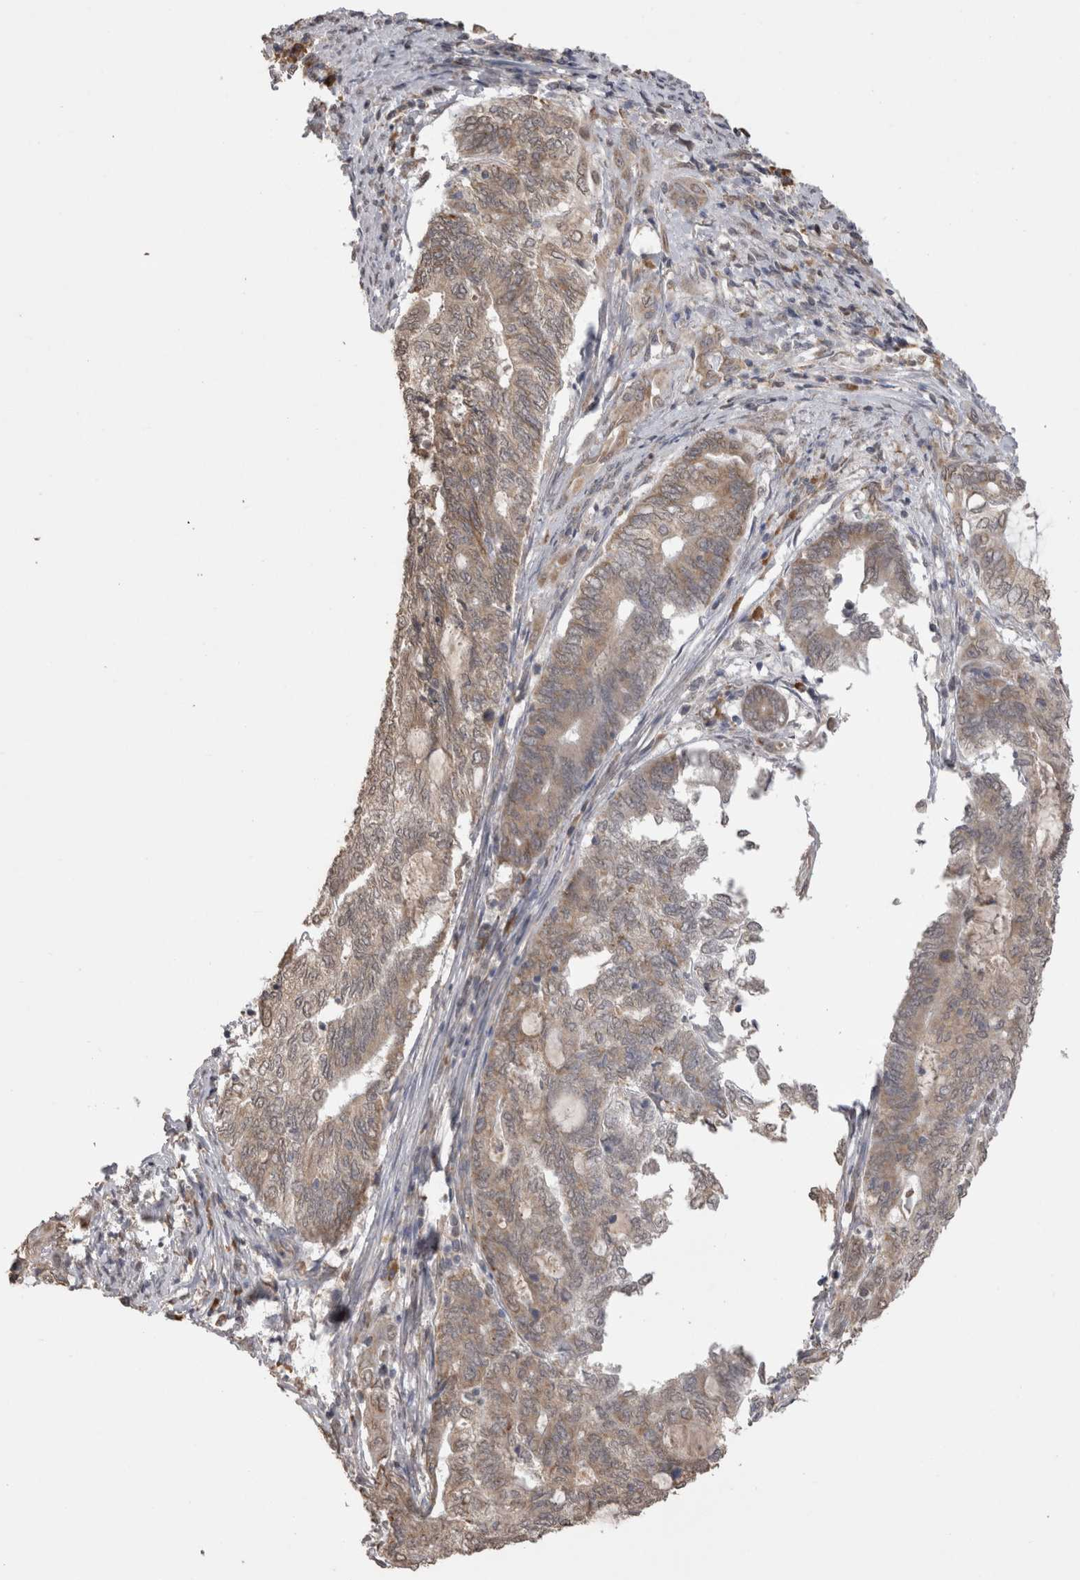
{"staining": {"intensity": "weak", "quantity": ">75%", "location": "cytoplasmic/membranous"}, "tissue": "endometrial cancer", "cell_type": "Tumor cells", "image_type": "cancer", "snomed": [{"axis": "morphology", "description": "Adenocarcinoma, NOS"}, {"axis": "topography", "description": "Uterus"}, {"axis": "topography", "description": "Endometrium"}], "caption": "Tumor cells display low levels of weak cytoplasmic/membranous expression in approximately >75% of cells in human endometrial adenocarcinoma. The staining was performed using DAB, with brown indicating positive protein expression. Nuclei are stained blue with hematoxylin.", "gene": "NOMO1", "patient": {"sex": "female", "age": 70}}